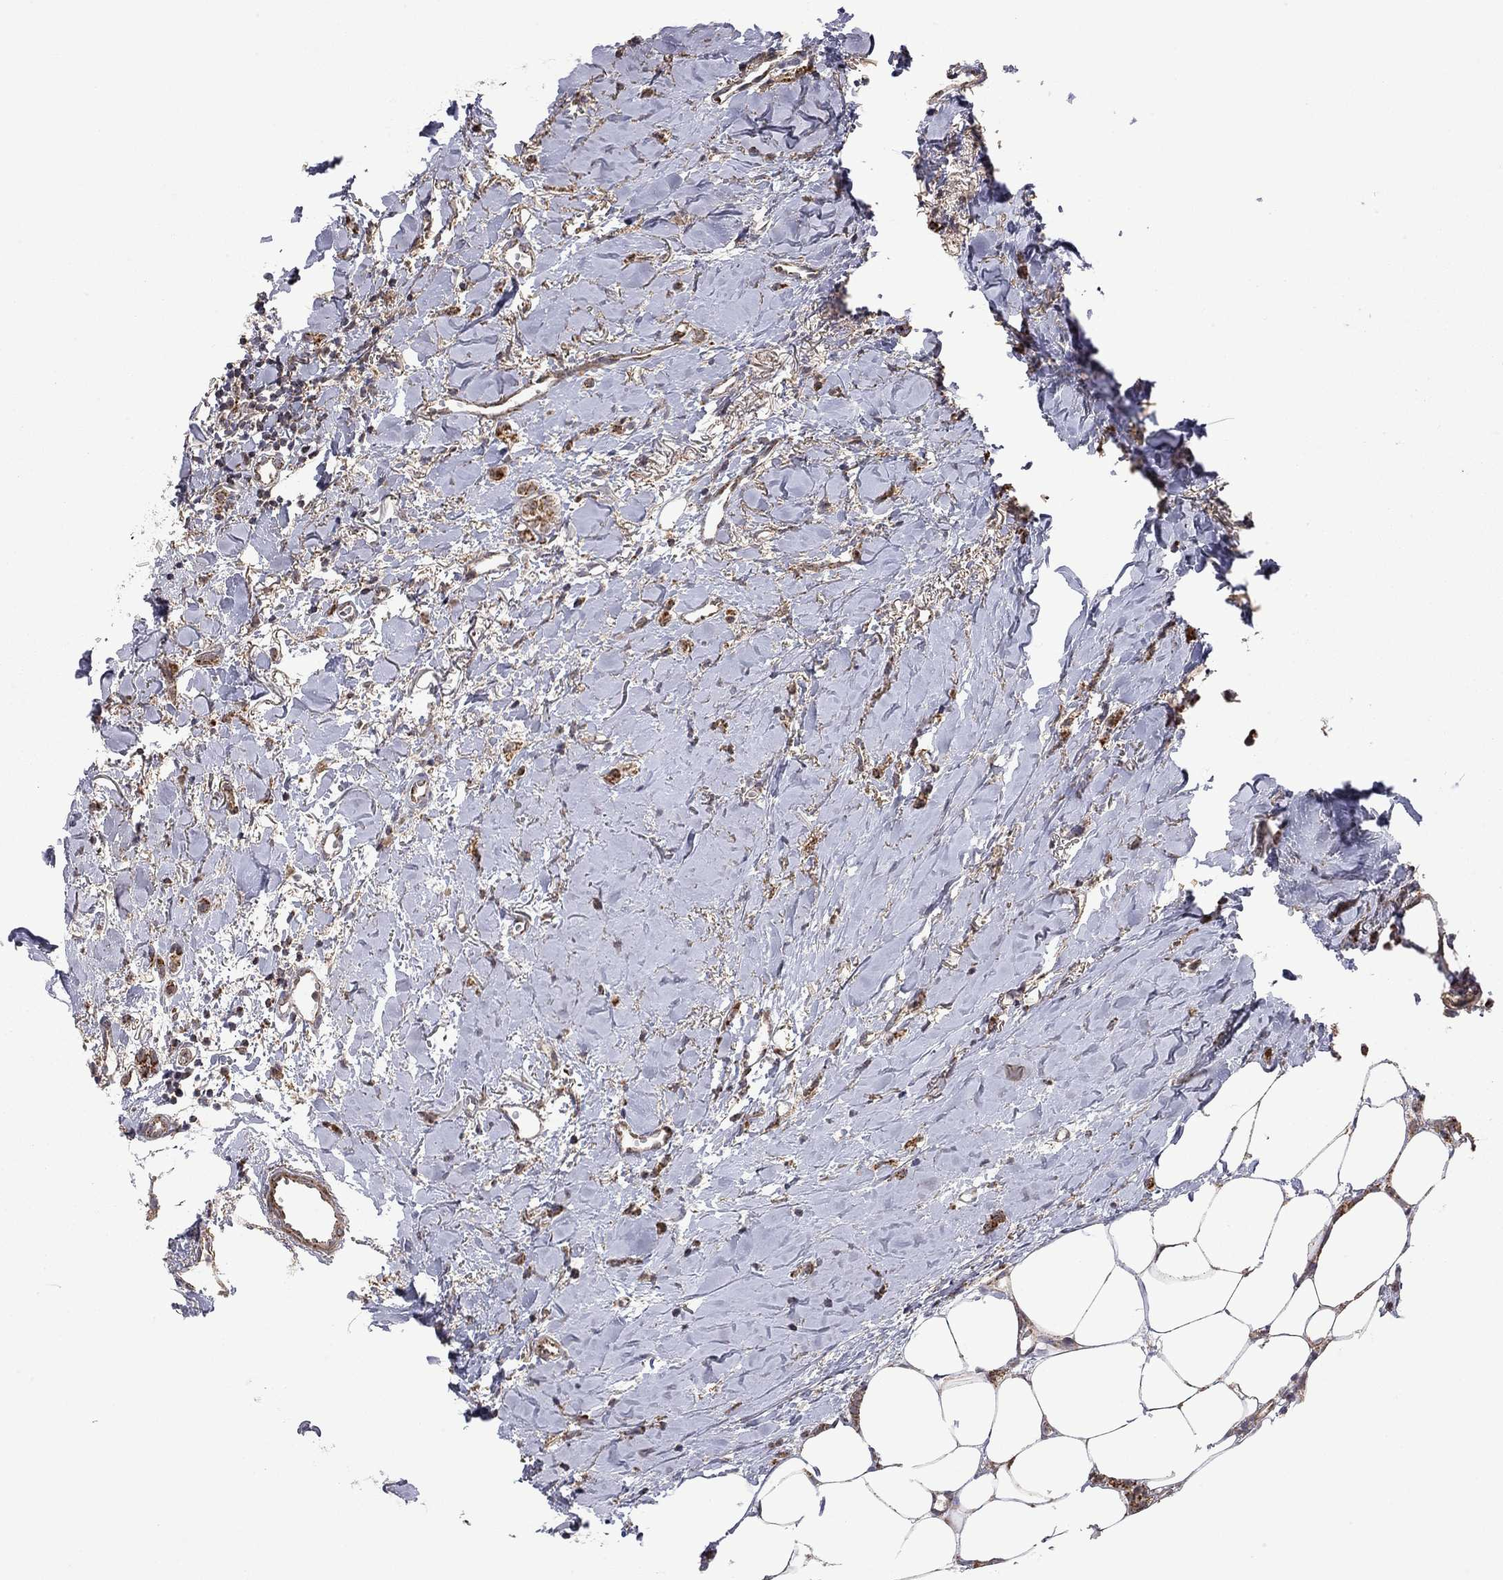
{"staining": {"intensity": "strong", "quantity": "25%-75%", "location": "cytoplasmic/membranous"}, "tissue": "breast cancer", "cell_type": "Tumor cells", "image_type": "cancer", "snomed": [{"axis": "morphology", "description": "Duct carcinoma"}, {"axis": "topography", "description": "Breast"}], "caption": "Tumor cells reveal strong cytoplasmic/membranous positivity in approximately 25%-75% of cells in intraductal carcinoma (breast).", "gene": "IDS", "patient": {"sex": "female", "age": 85}}